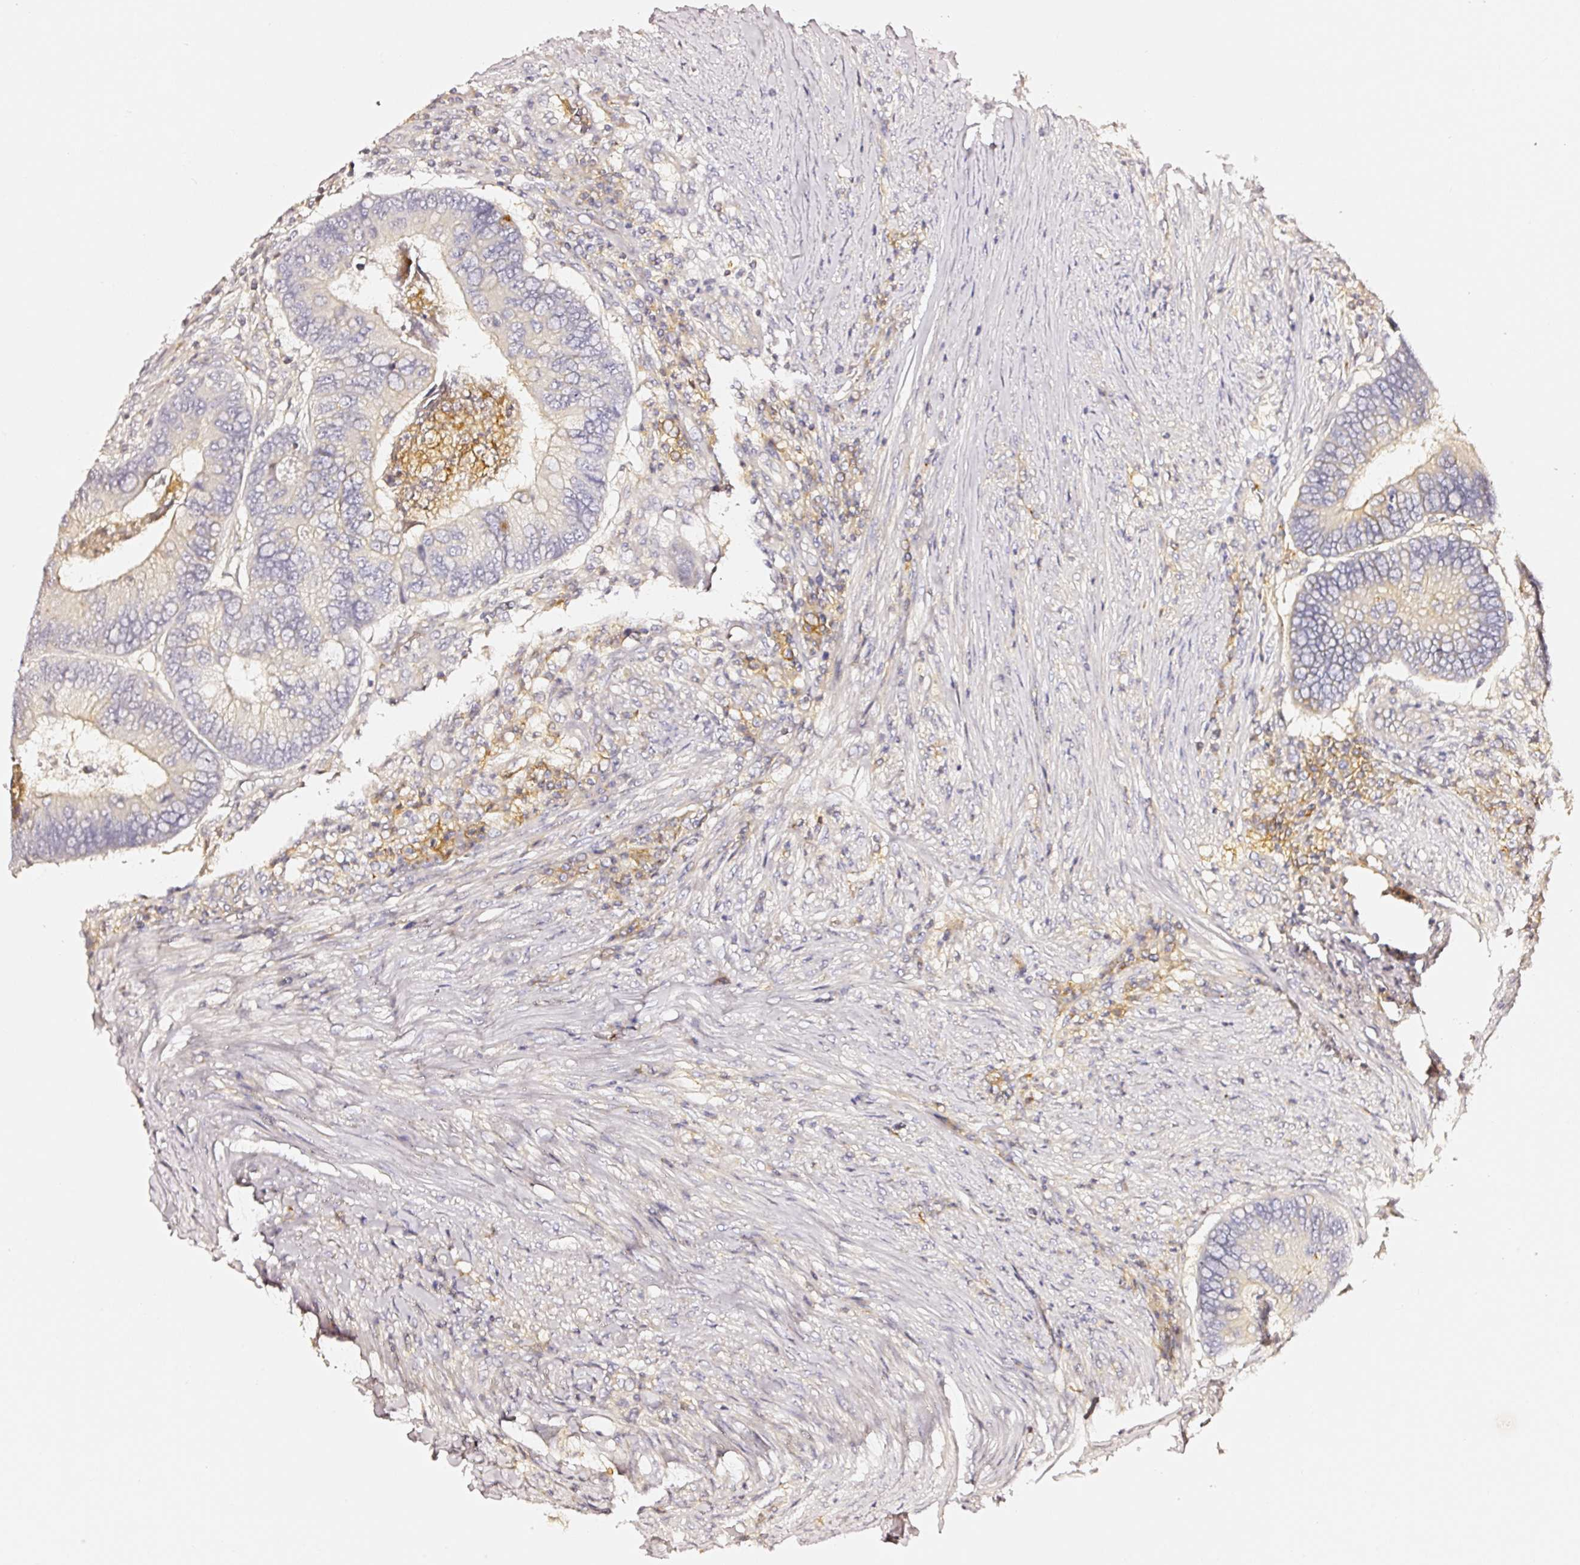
{"staining": {"intensity": "negative", "quantity": "none", "location": "none"}, "tissue": "colorectal cancer", "cell_type": "Tumor cells", "image_type": "cancer", "snomed": [{"axis": "morphology", "description": "Adenocarcinoma, NOS"}, {"axis": "topography", "description": "Colon"}], "caption": "An image of colorectal cancer stained for a protein displays no brown staining in tumor cells.", "gene": "CD47", "patient": {"sex": "female", "age": 67}}